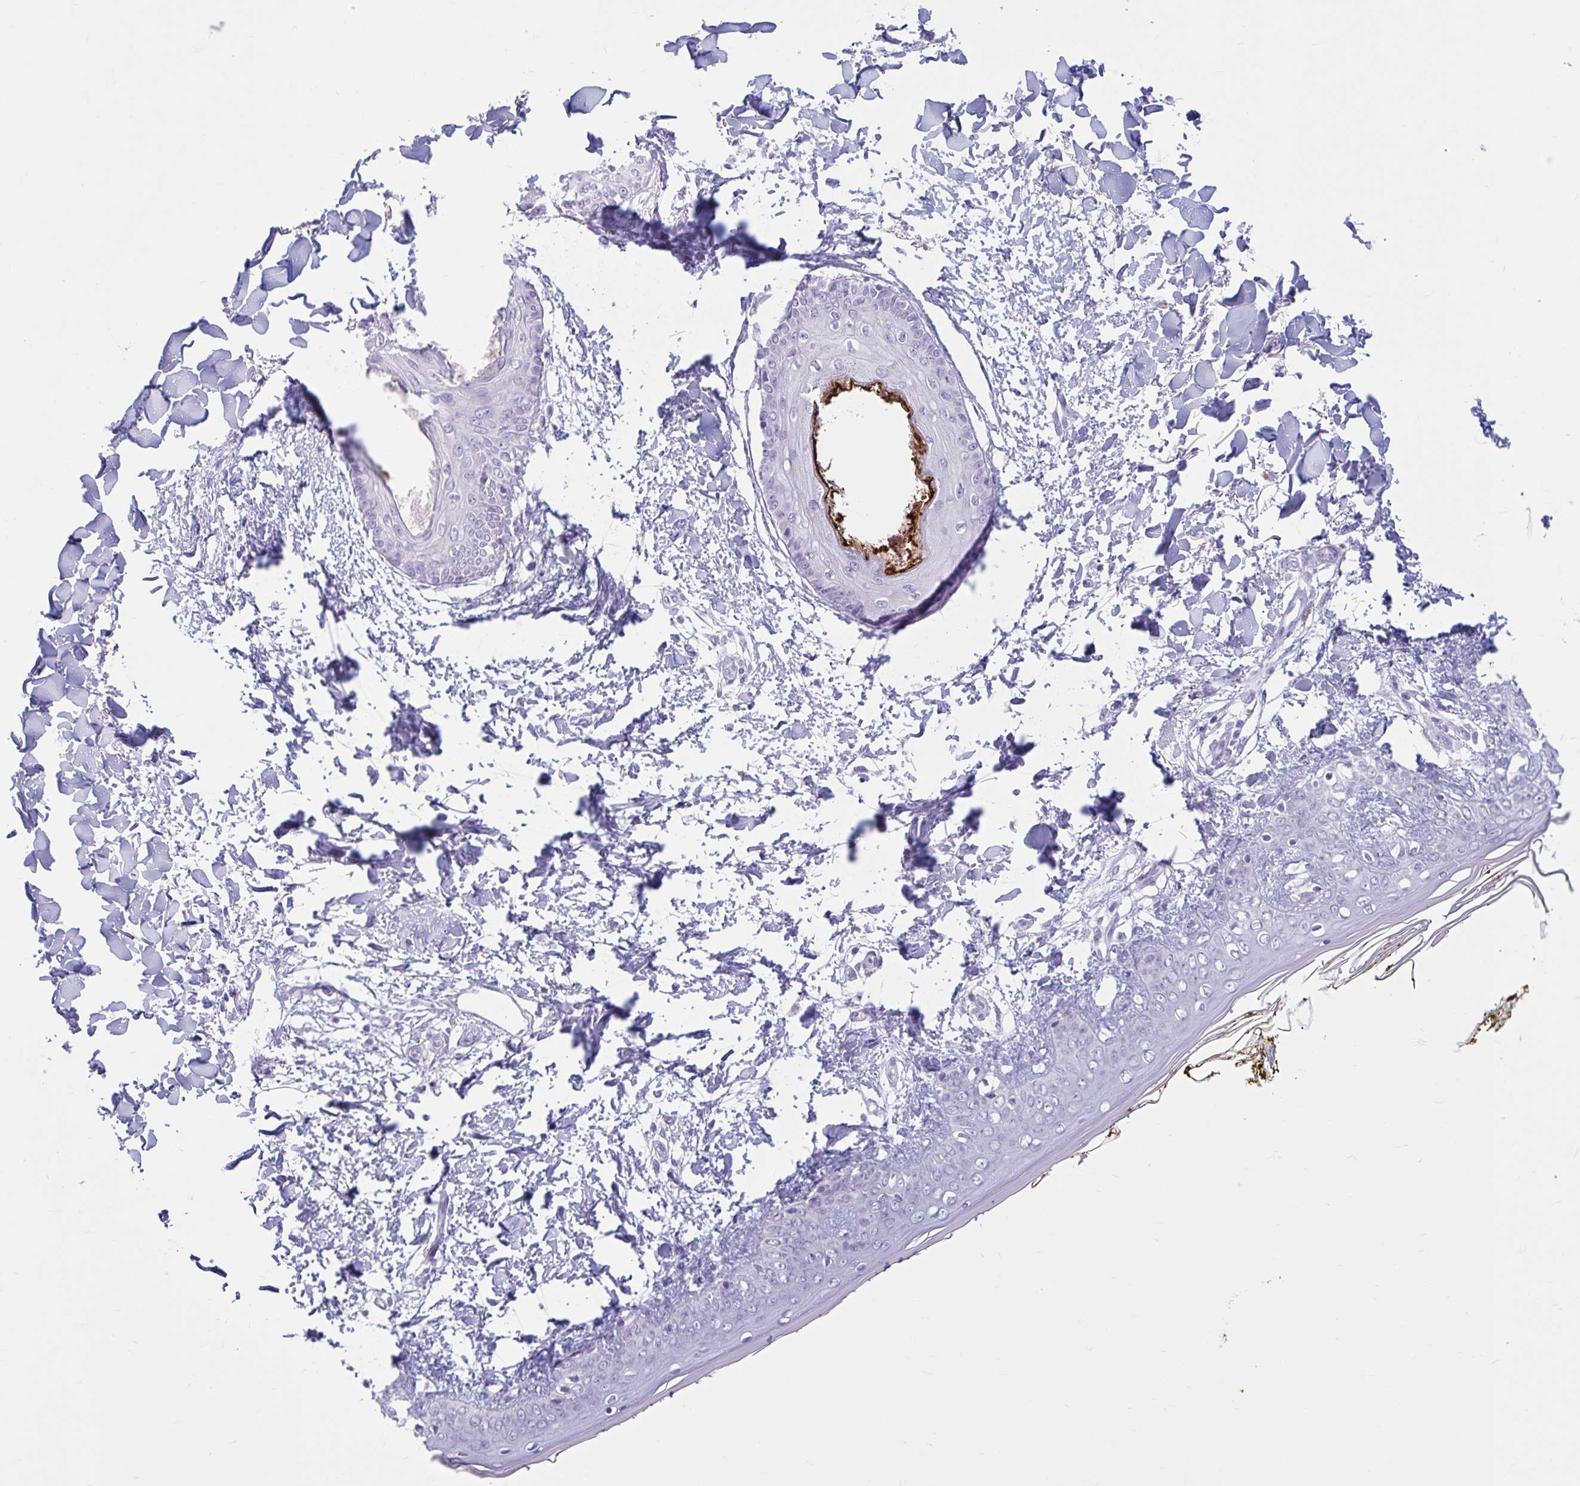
{"staining": {"intensity": "negative", "quantity": "none", "location": "none"}, "tissue": "skin", "cell_type": "Fibroblasts", "image_type": "normal", "snomed": [{"axis": "morphology", "description": "Normal tissue, NOS"}, {"axis": "topography", "description": "Skin"}], "caption": "Immunohistochemistry photomicrograph of benign human skin stained for a protein (brown), which reveals no expression in fibroblasts.", "gene": "CEP120", "patient": {"sex": "female", "age": 34}}